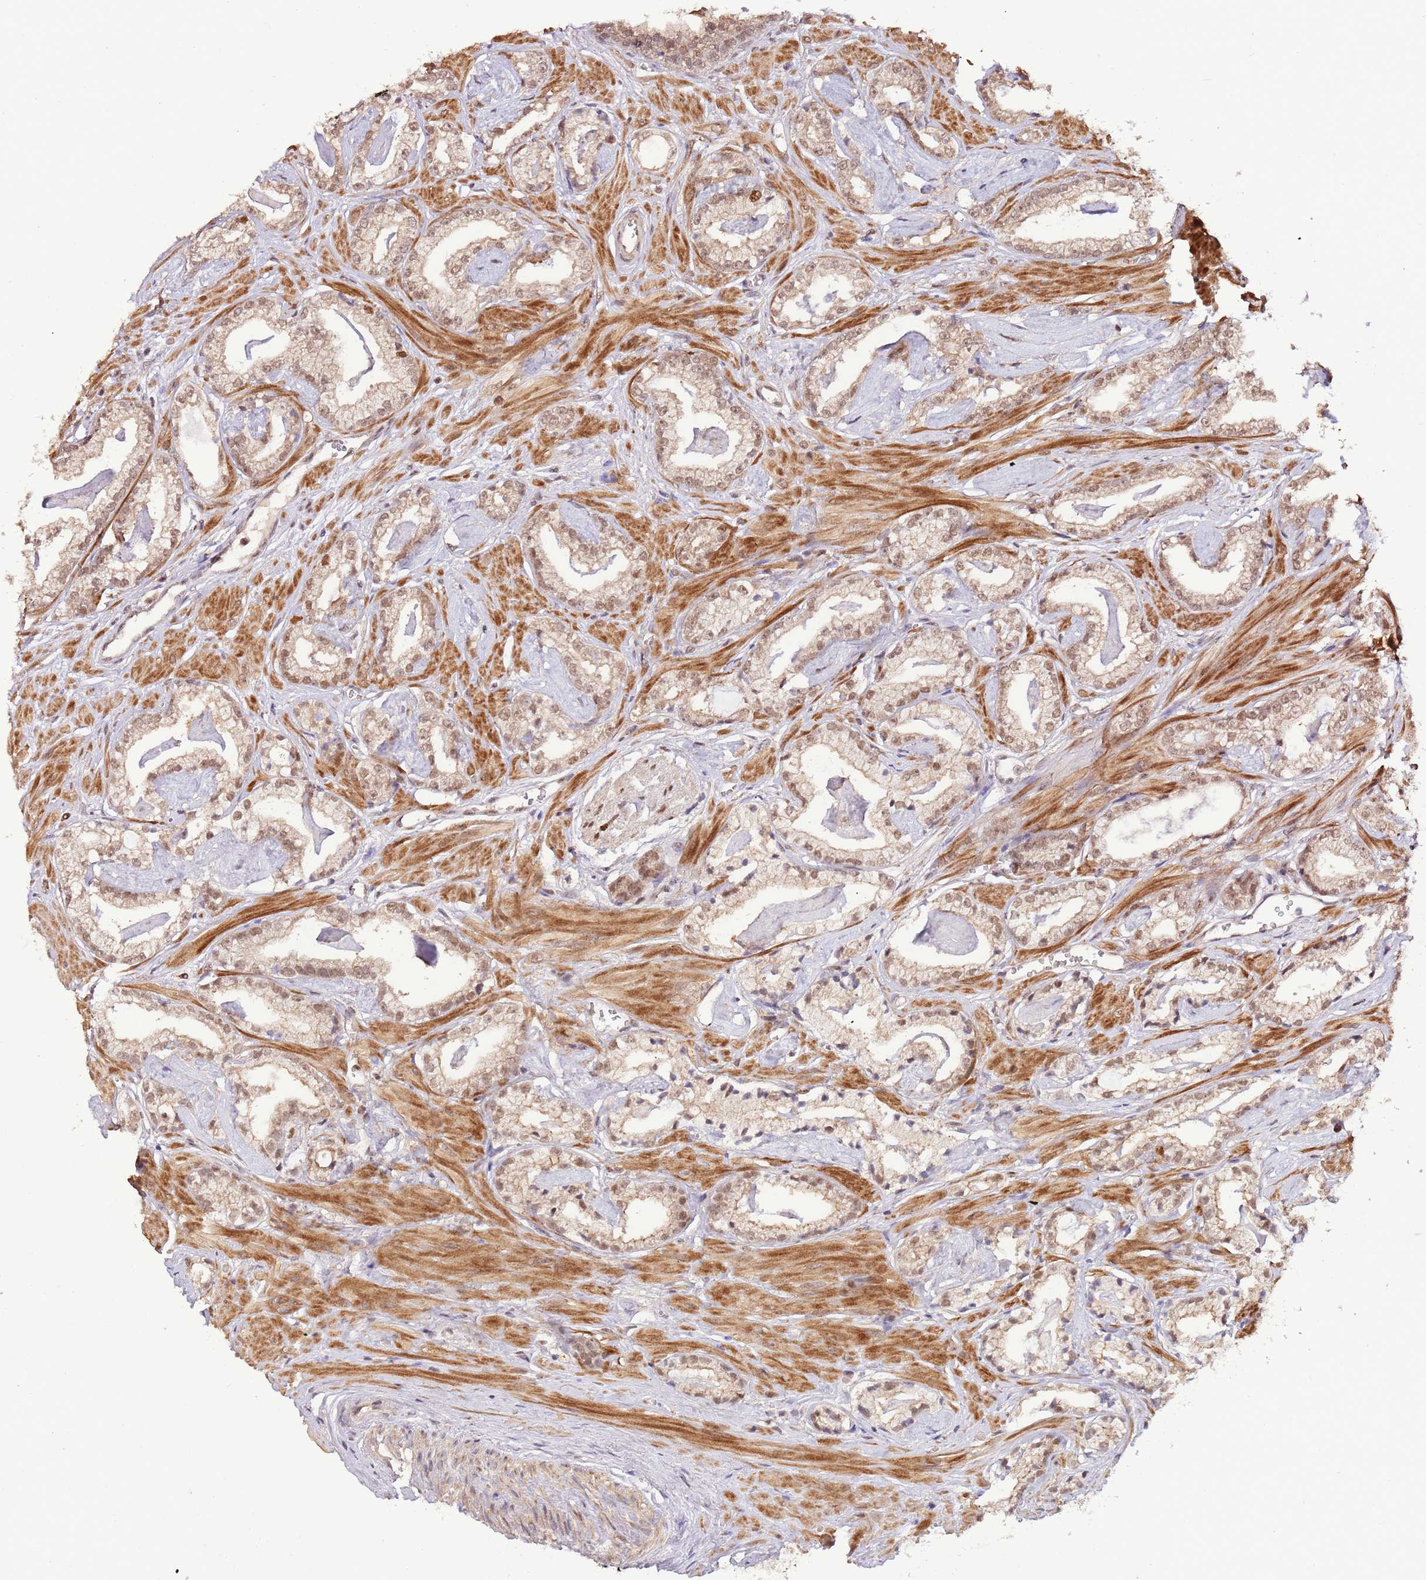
{"staining": {"intensity": "moderate", "quantity": ">75%", "location": "nuclear"}, "tissue": "prostate cancer", "cell_type": "Tumor cells", "image_type": "cancer", "snomed": [{"axis": "morphology", "description": "Adenocarcinoma, Low grade"}, {"axis": "topography", "description": "Prostate"}], "caption": "Immunohistochemistry of prostate cancer shows medium levels of moderate nuclear expression in about >75% of tumor cells.", "gene": "RIF1", "patient": {"sex": "male", "age": 60}}